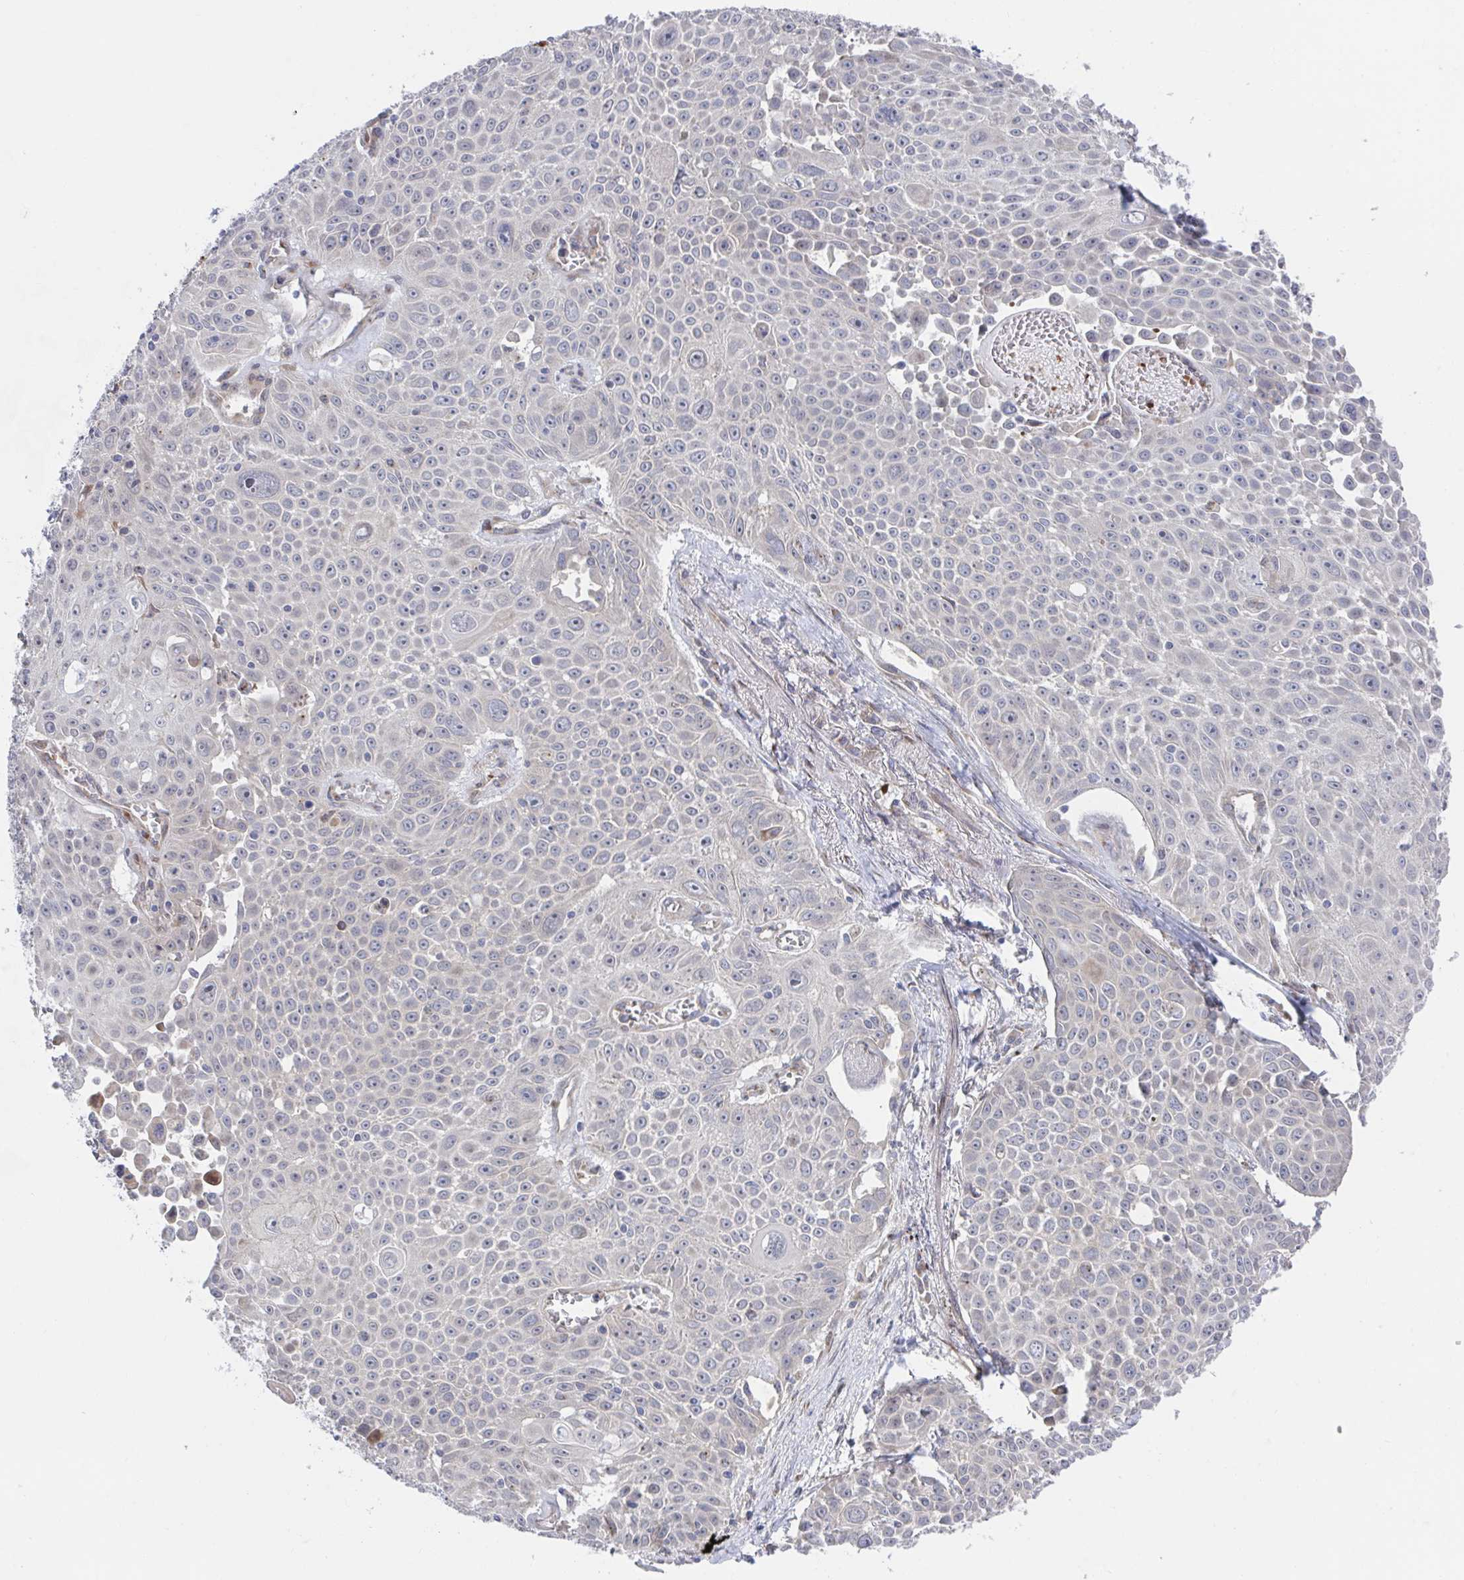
{"staining": {"intensity": "weak", "quantity": "25%-75%", "location": "cytoplasmic/membranous"}, "tissue": "lung cancer", "cell_type": "Tumor cells", "image_type": "cancer", "snomed": [{"axis": "morphology", "description": "Squamous cell carcinoma, NOS"}, {"axis": "morphology", "description": "Squamous cell carcinoma, metastatic, NOS"}, {"axis": "topography", "description": "Lymph node"}, {"axis": "topography", "description": "Lung"}], "caption": "About 25%-75% of tumor cells in human lung cancer (metastatic squamous cell carcinoma) reveal weak cytoplasmic/membranous protein expression as visualized by brown immunohistochemical staining.", "gene": "FJX1", "patient": {"sex": "female", "age": 62}}